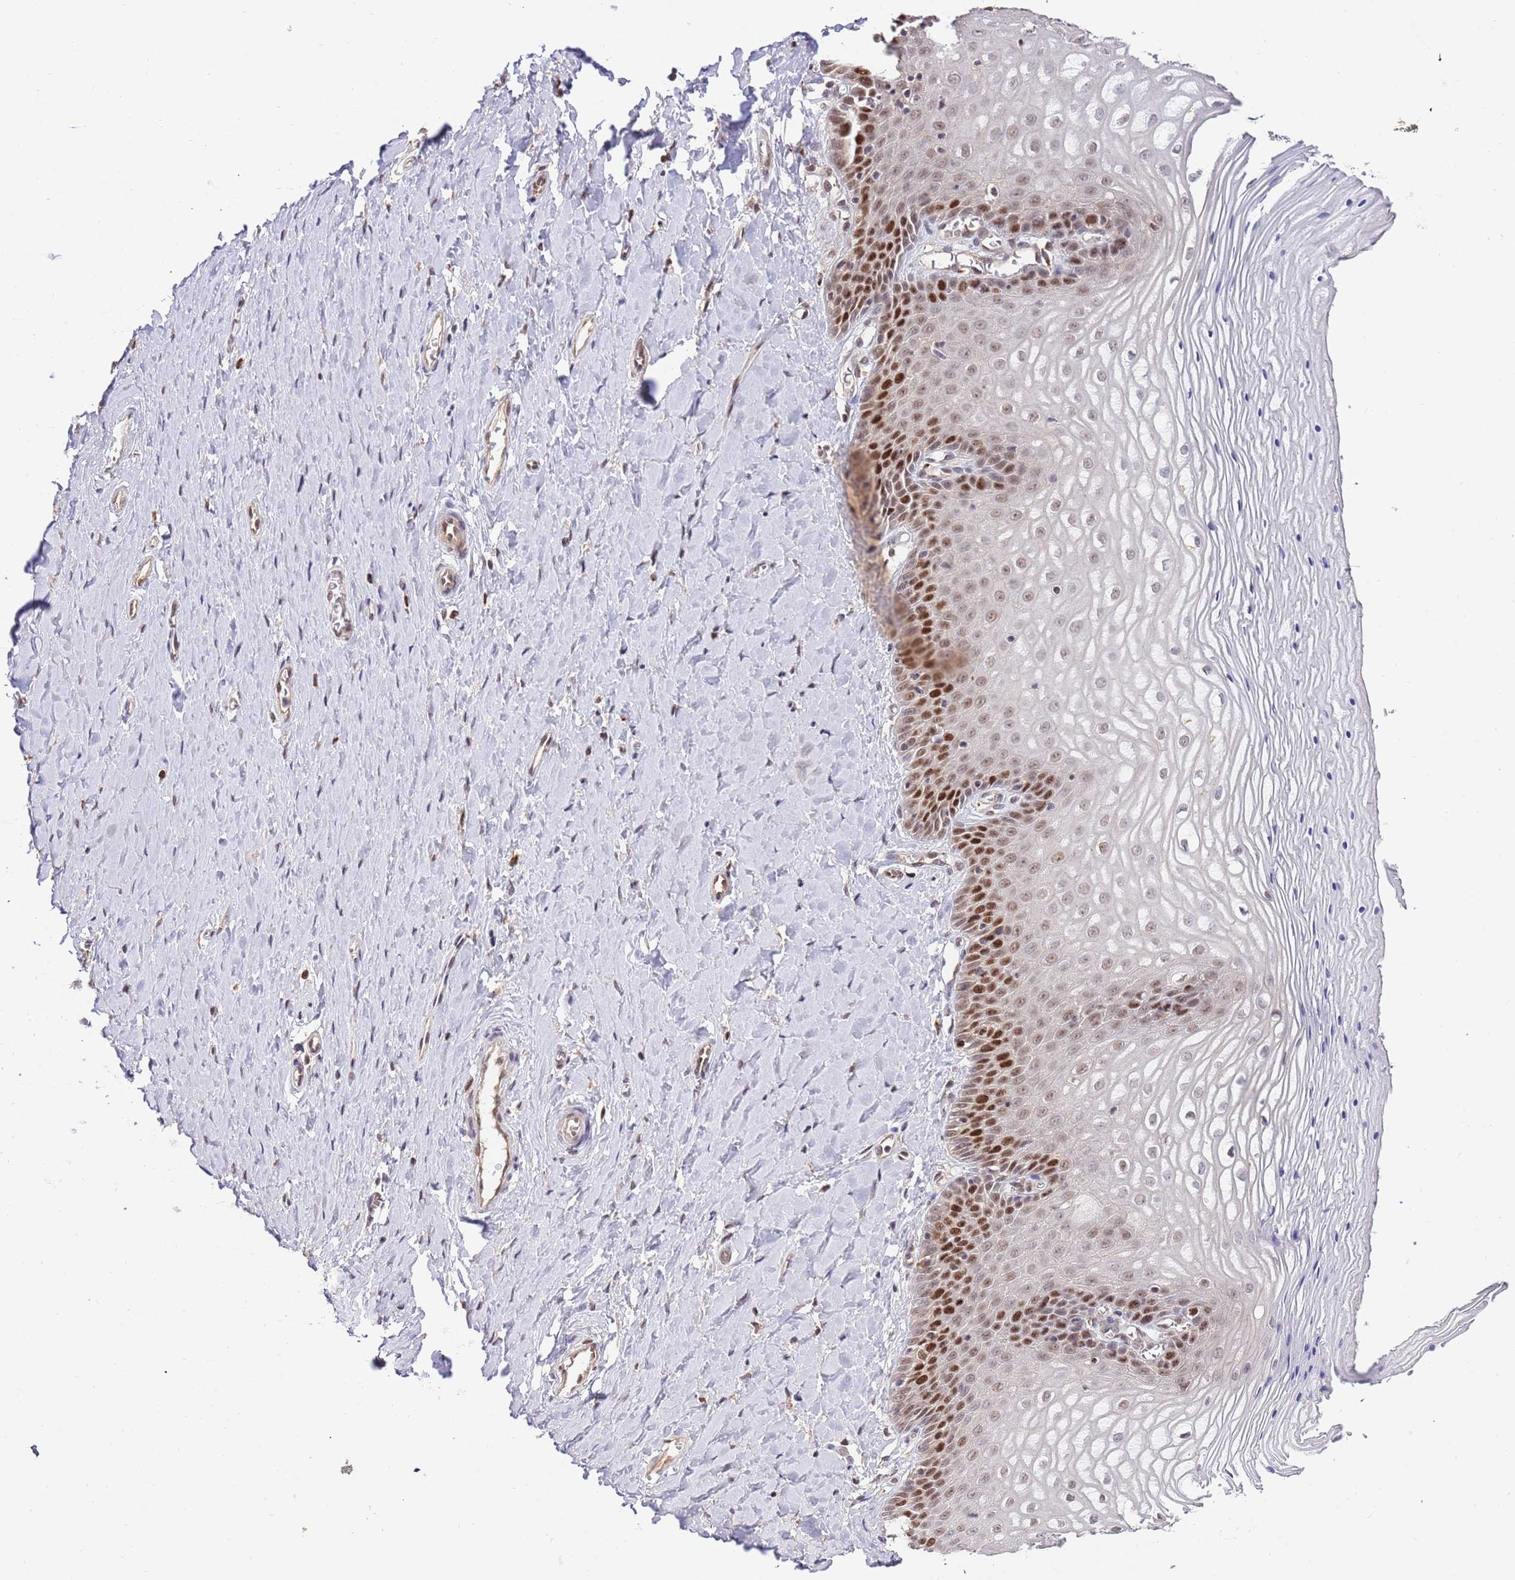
{"staining": {"intensity": "strong", "quantity": "<25%", "location": "nuclear"}, "tissue": "vagina", "cell_type": "Squamous epithelial cells", "image_type": "normal", "snomed": [{"axis": "morphology", "description": "Normal tissue, NOS"}, {"axis": "topography", "description": "Vagina"}], "caption": "Immunohistochemical staining of benign vagina shows <25% levels of strong nuclear protein expression in approximately <25% of squamous epithelial cells.", "gene": "RIF1", "patient": {"sex": "female", "age": 65}}